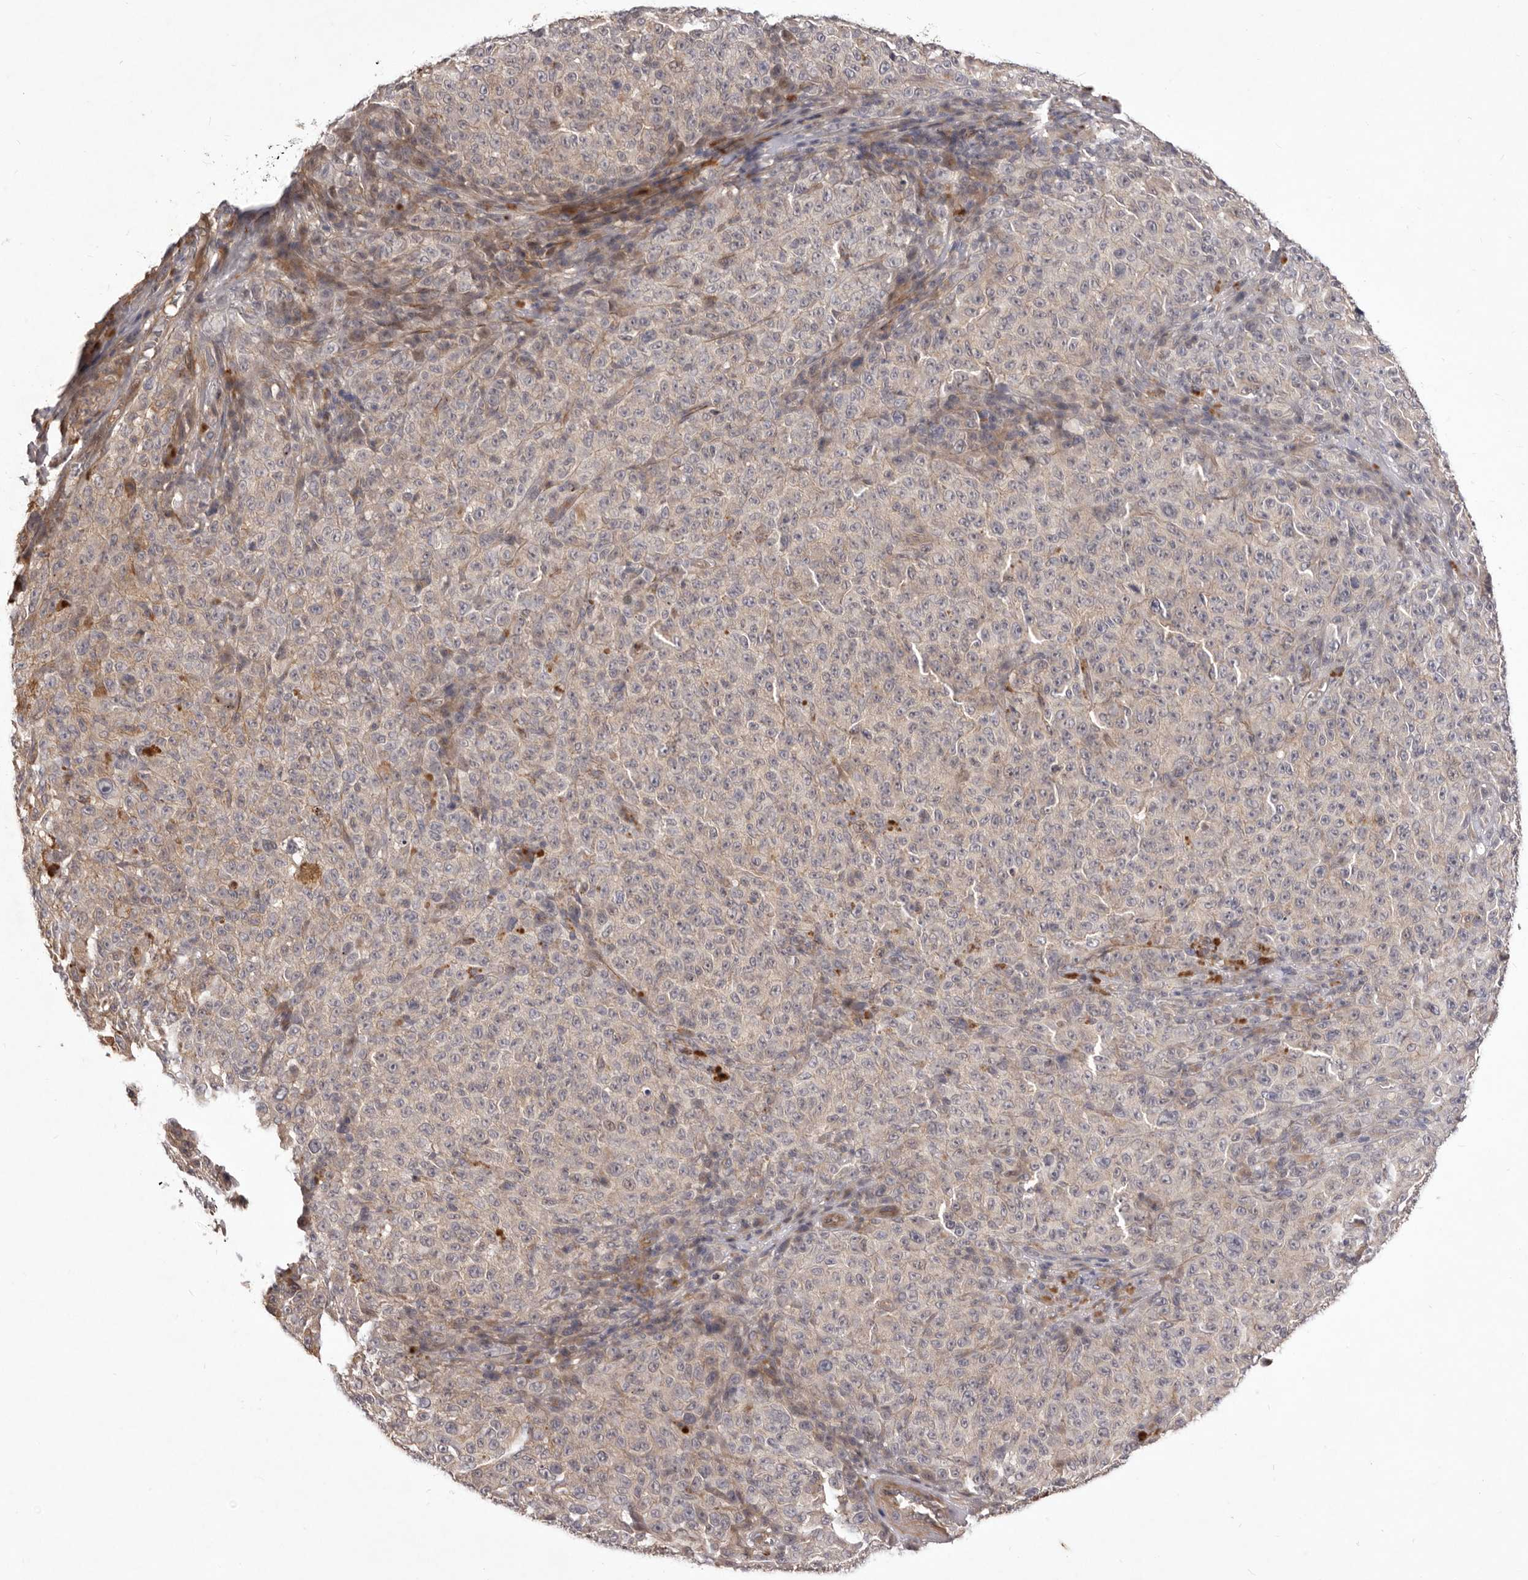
{"staining": {"intensity": "negative", "quantity": "none", "location": "none"}, "tissue": "melanoma", "cell_type": "Tumor cells", "image_type": "cancer", "snomed": [{"axis": "morphology", "description": "Malignant melanoma, NOS"}, {"axis": "topography", "description": "Skin"}], "caption": "The micrograph shows no staining of tumor cells in melanoma. (DAB IHC visualized using brightfield microscopy, high magnification).", "gene": "HBS1L", "patient": {"sex": "female", "age": 82}}